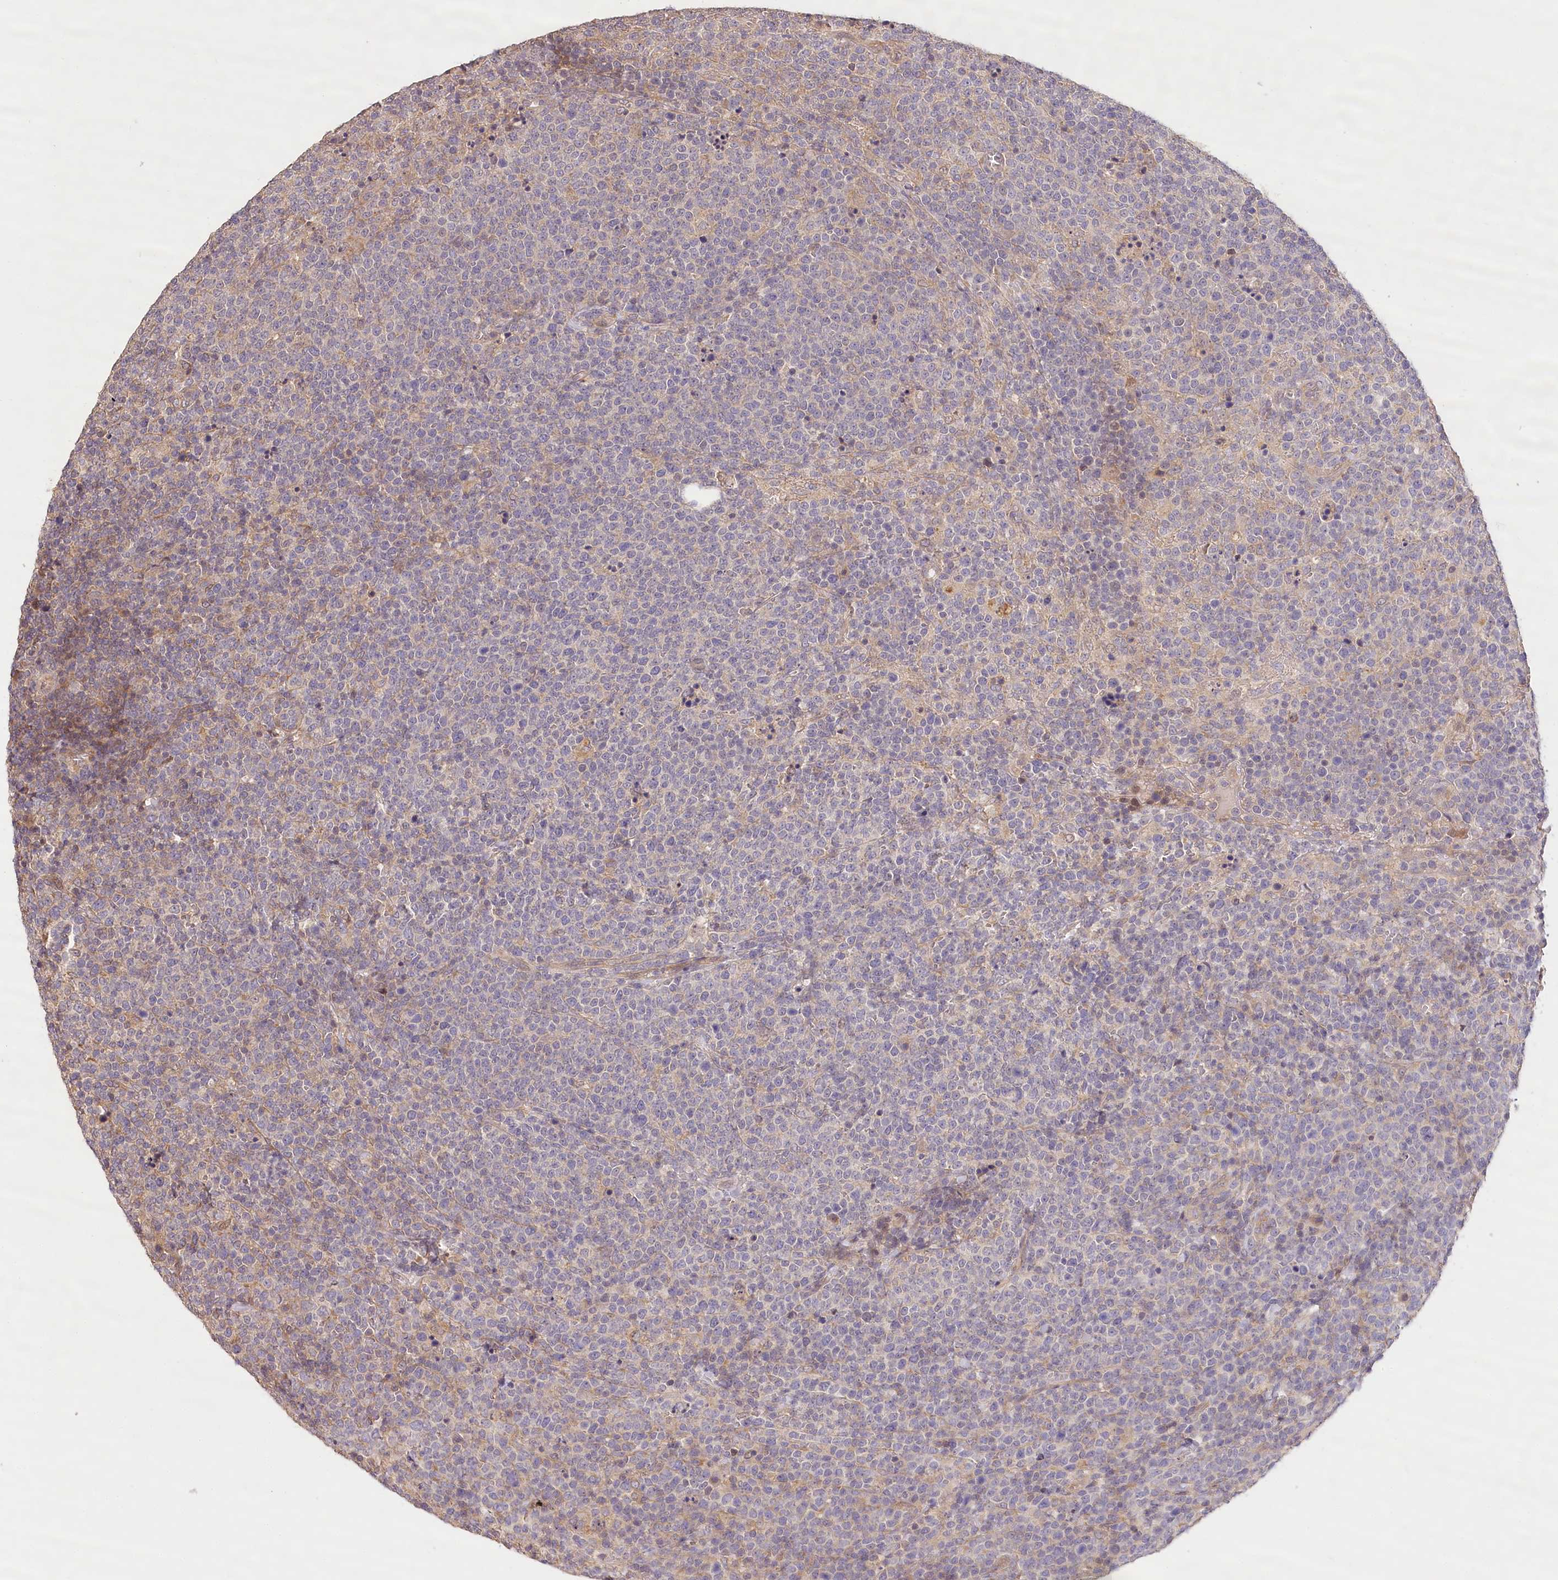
{"staining": {"intensity": "negative", "quantity": "none", "location": "none"}, "tissue": "lymphoma", "cell_type": "Tumor cells", "image_type": "cancer", "snomed": [{"axis": "morphology", "description": "Malignant lymphoma, non-Hodgkin's type, High grade"}, {"axis": "topography", "description": "Lymph node"}], "caption": "The histopathology image reveals no significant positivity in tumor cells of lymphoma.", "gene": "LSS", "patient": {"sex": "male", "age": 61}}